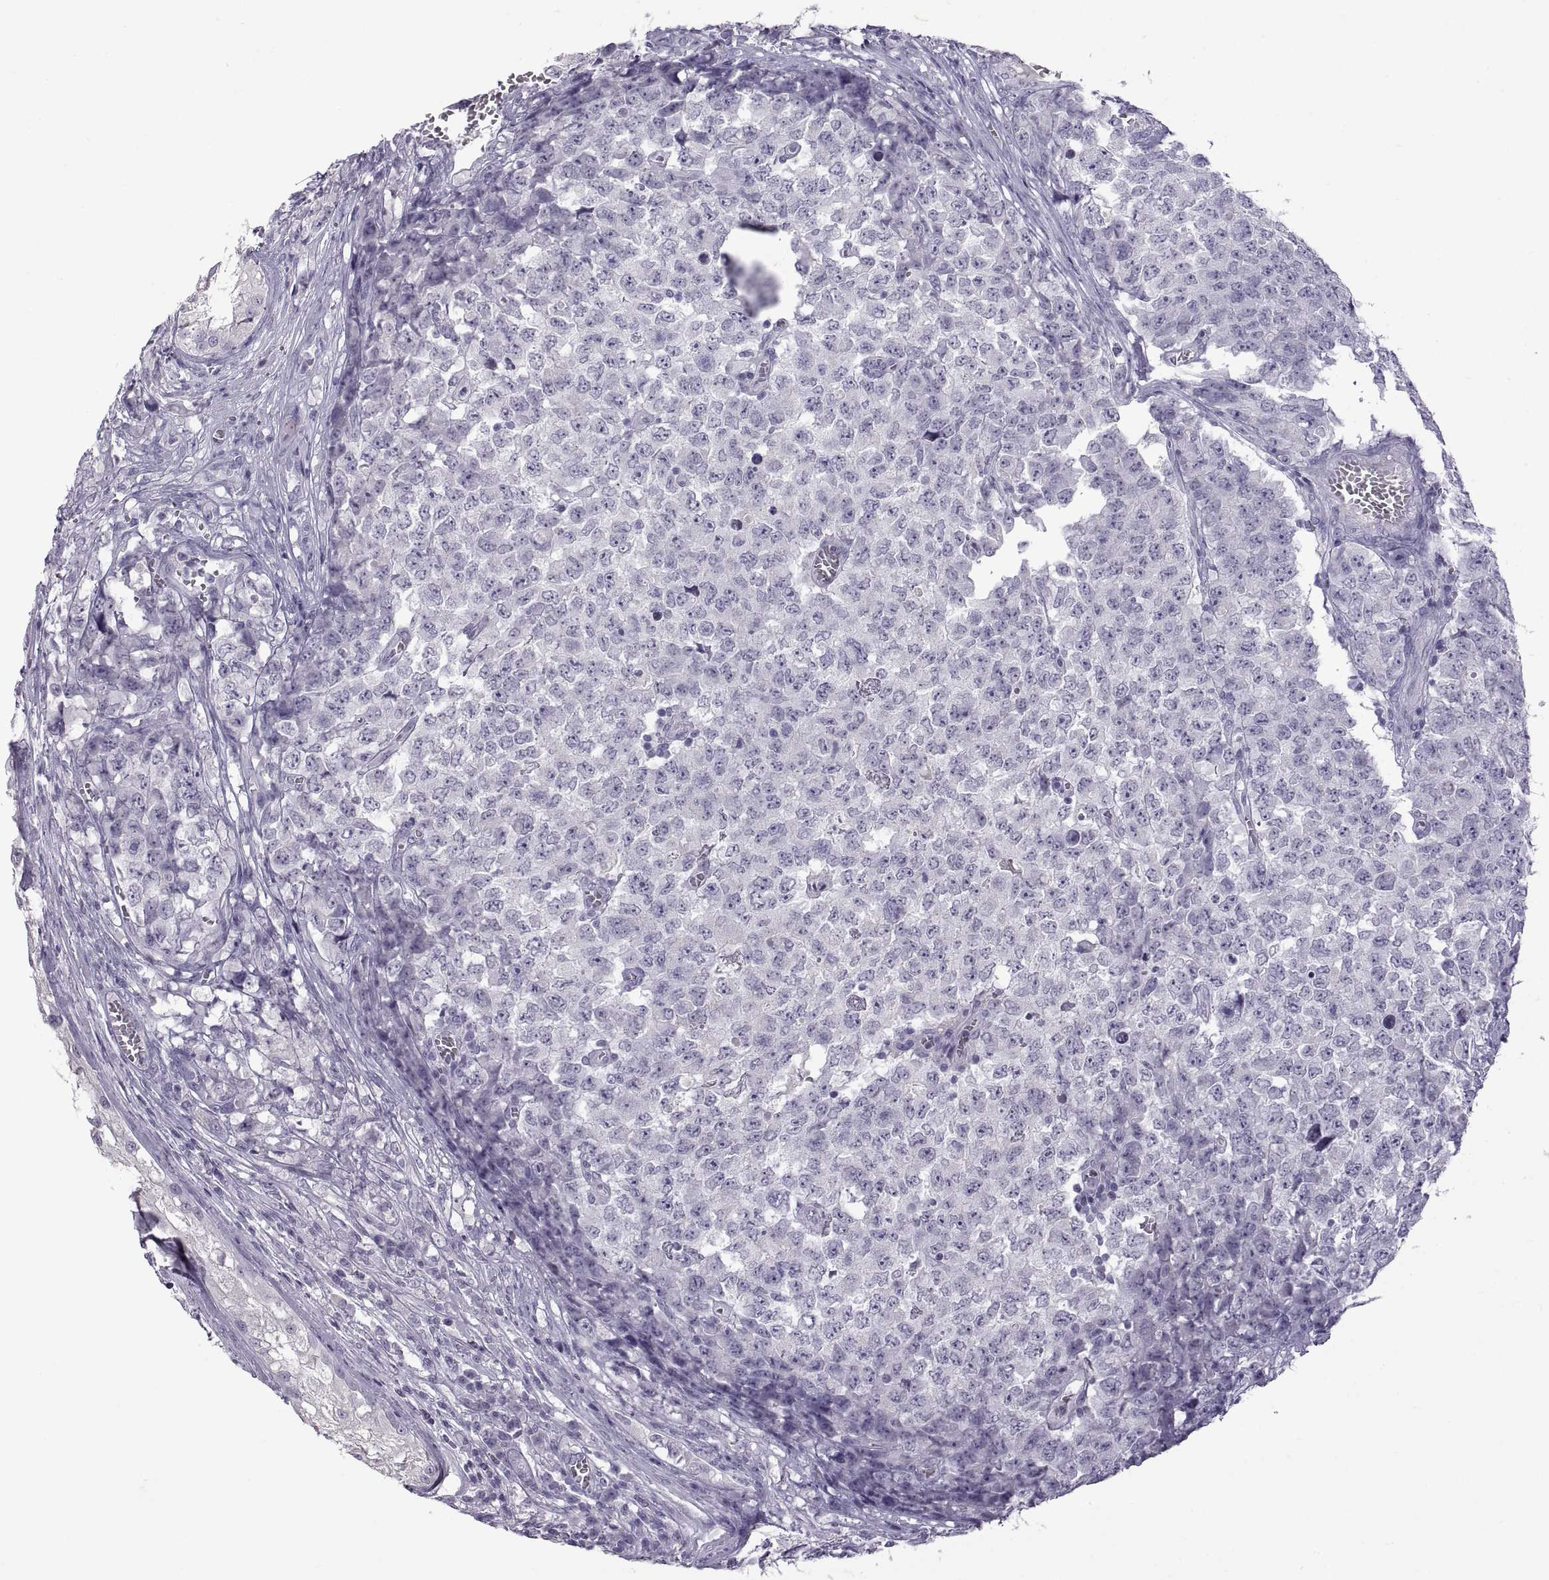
{"staining": {"intensity": "negative", "quantity": "none", "location": "none"}, "tissue": "testis cancer", "cell_type": "Tumor cells", "image_type": "cancer", "snomed": [{"axis": "morphology", "description": "Carcinoma, Embryonal, NOS"}, {"axis": "topography", "description": "Testis"}], "caption": "A histopathology image of human testis cancer (embryonal carcinoma) is negative for staining in tumor cells.", "gene": "RDM1", "patient": {"sex": "male", "age": 23}}